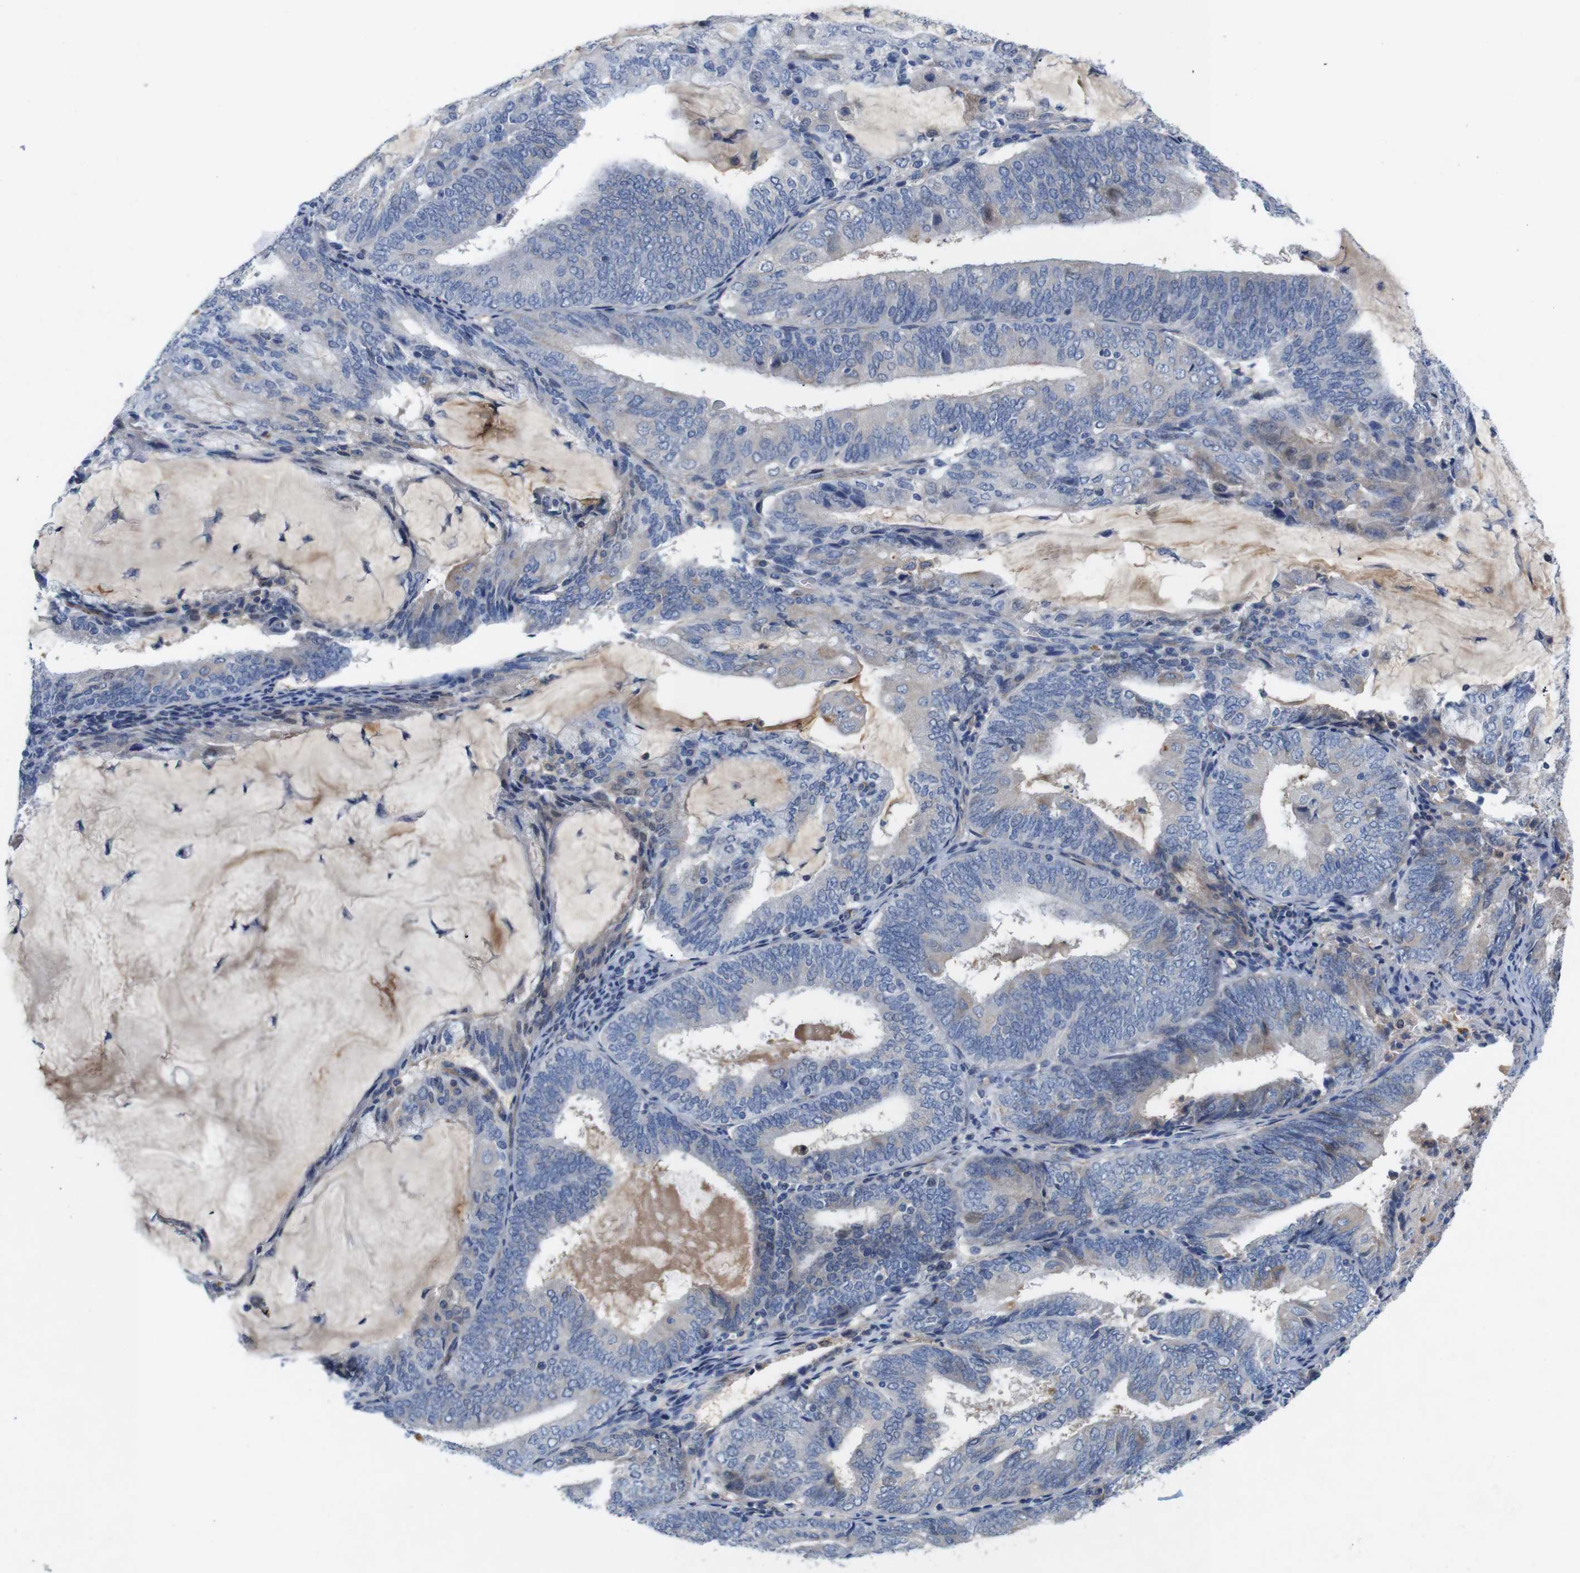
{"staining": {"intensity": "negative", "quantity": "none", "location": "none"}, "tissue": "endometrial cancer", "cell_type": "Tumor cells", "image_type": "cancer", "snomed": [{"axis": "morphology", "description": "Adenocarcinoma, NOS"}, {"axis": "topography", "description": "Endometrium"}], "caption": "The image demonstrates no staining of tumor cells in endometrial adenocarcinoma.", "gene": "C1RL", "patient": {"sex": "female", "age": 81}}